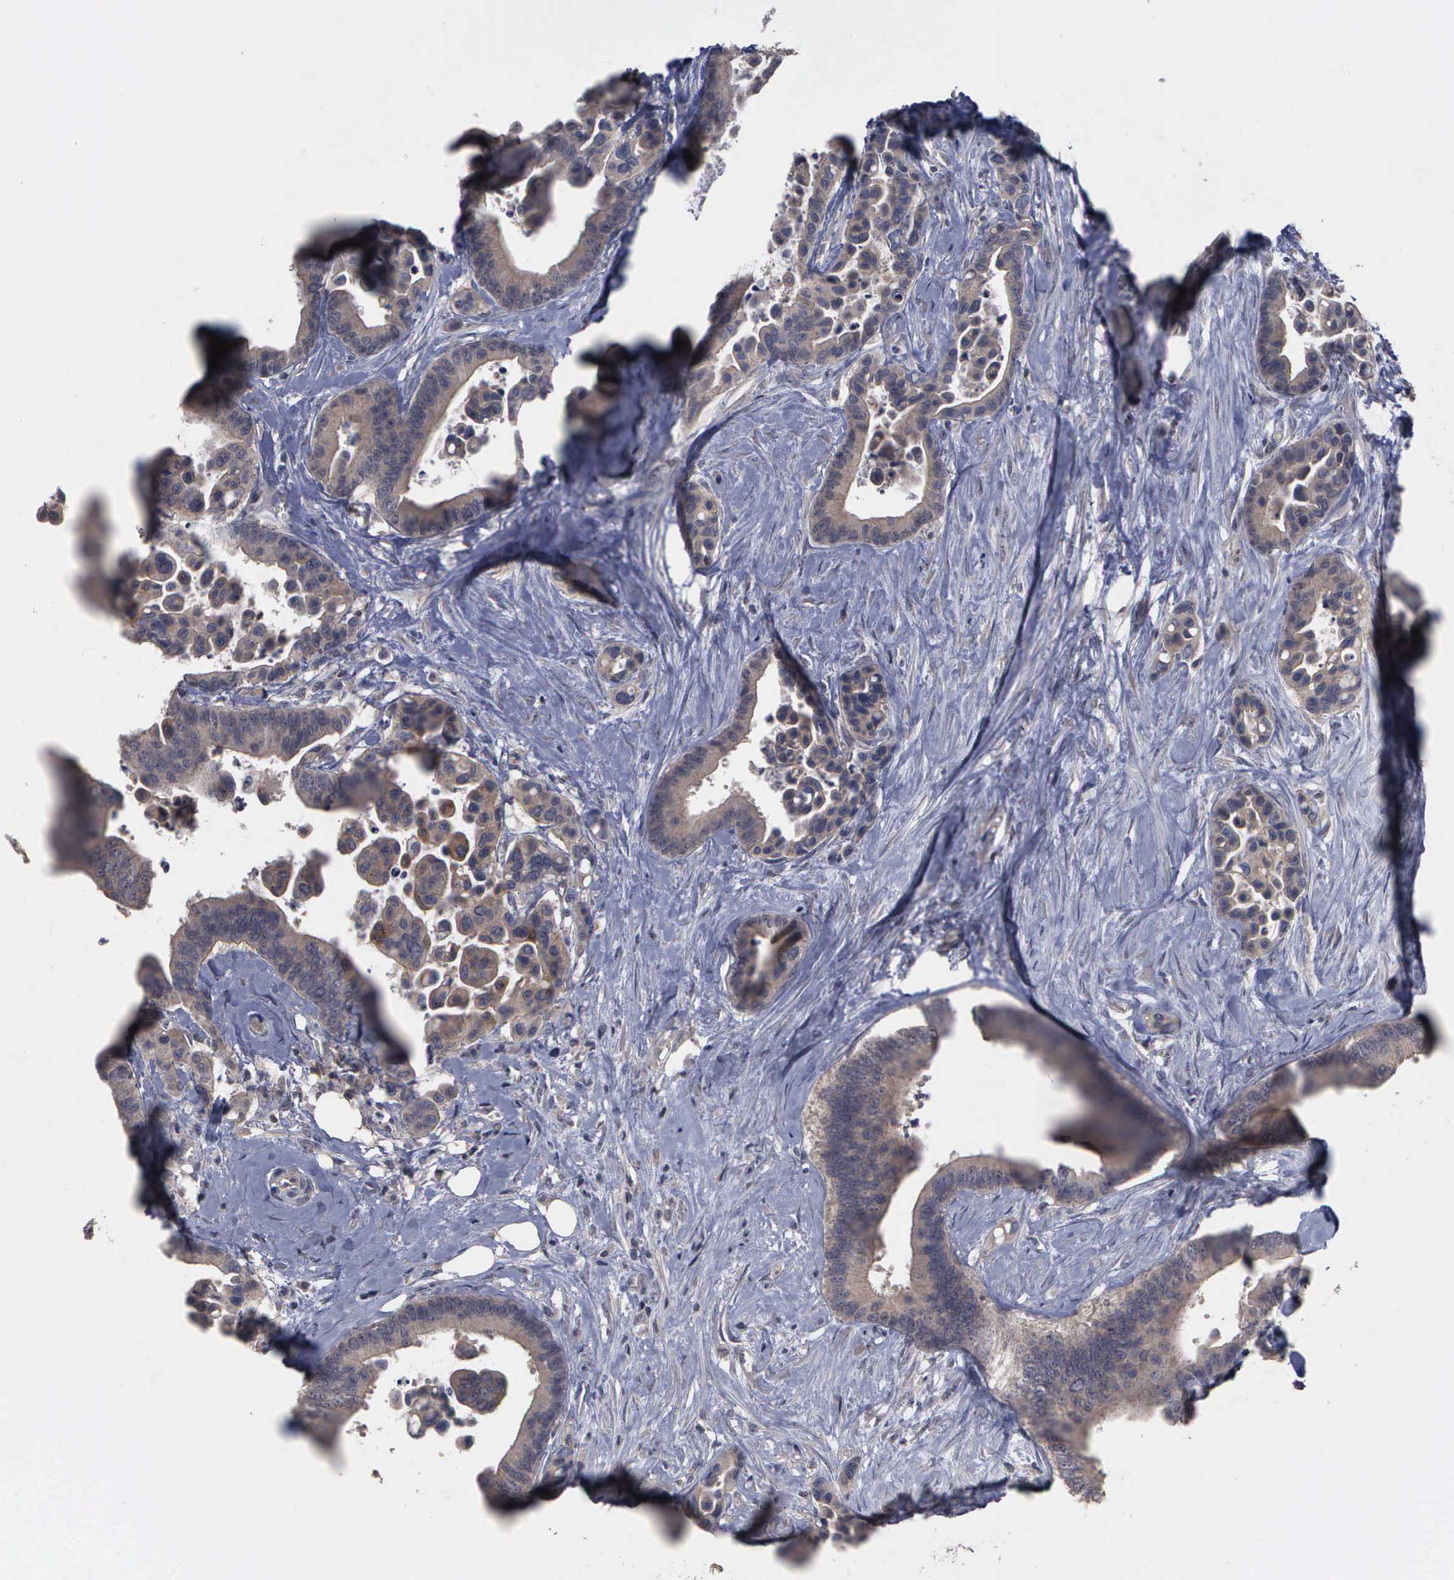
{"staining": {"intensity": "weak", "quantity": "25%-75%", "location": "cytoplasmic/membranous"}, "tissue": "colorectal cancer", "cell_type": "Tumor cells", "image_type": "cancer", "snomed": [{"axis": "morphology", "description": "Adenocarcinoma, NOS"}, {"axis": "topography", "description": "Colon"}], "caption": "Immunohistochemical staining of colorectal cancer (adenocarcinoma) shows low levels of weak cytoplasmic/membranous protein positivity in about 25%-75% of tumor cells.", "gene": "CRKL", "patient": {"sex": "male", "age": 82}}